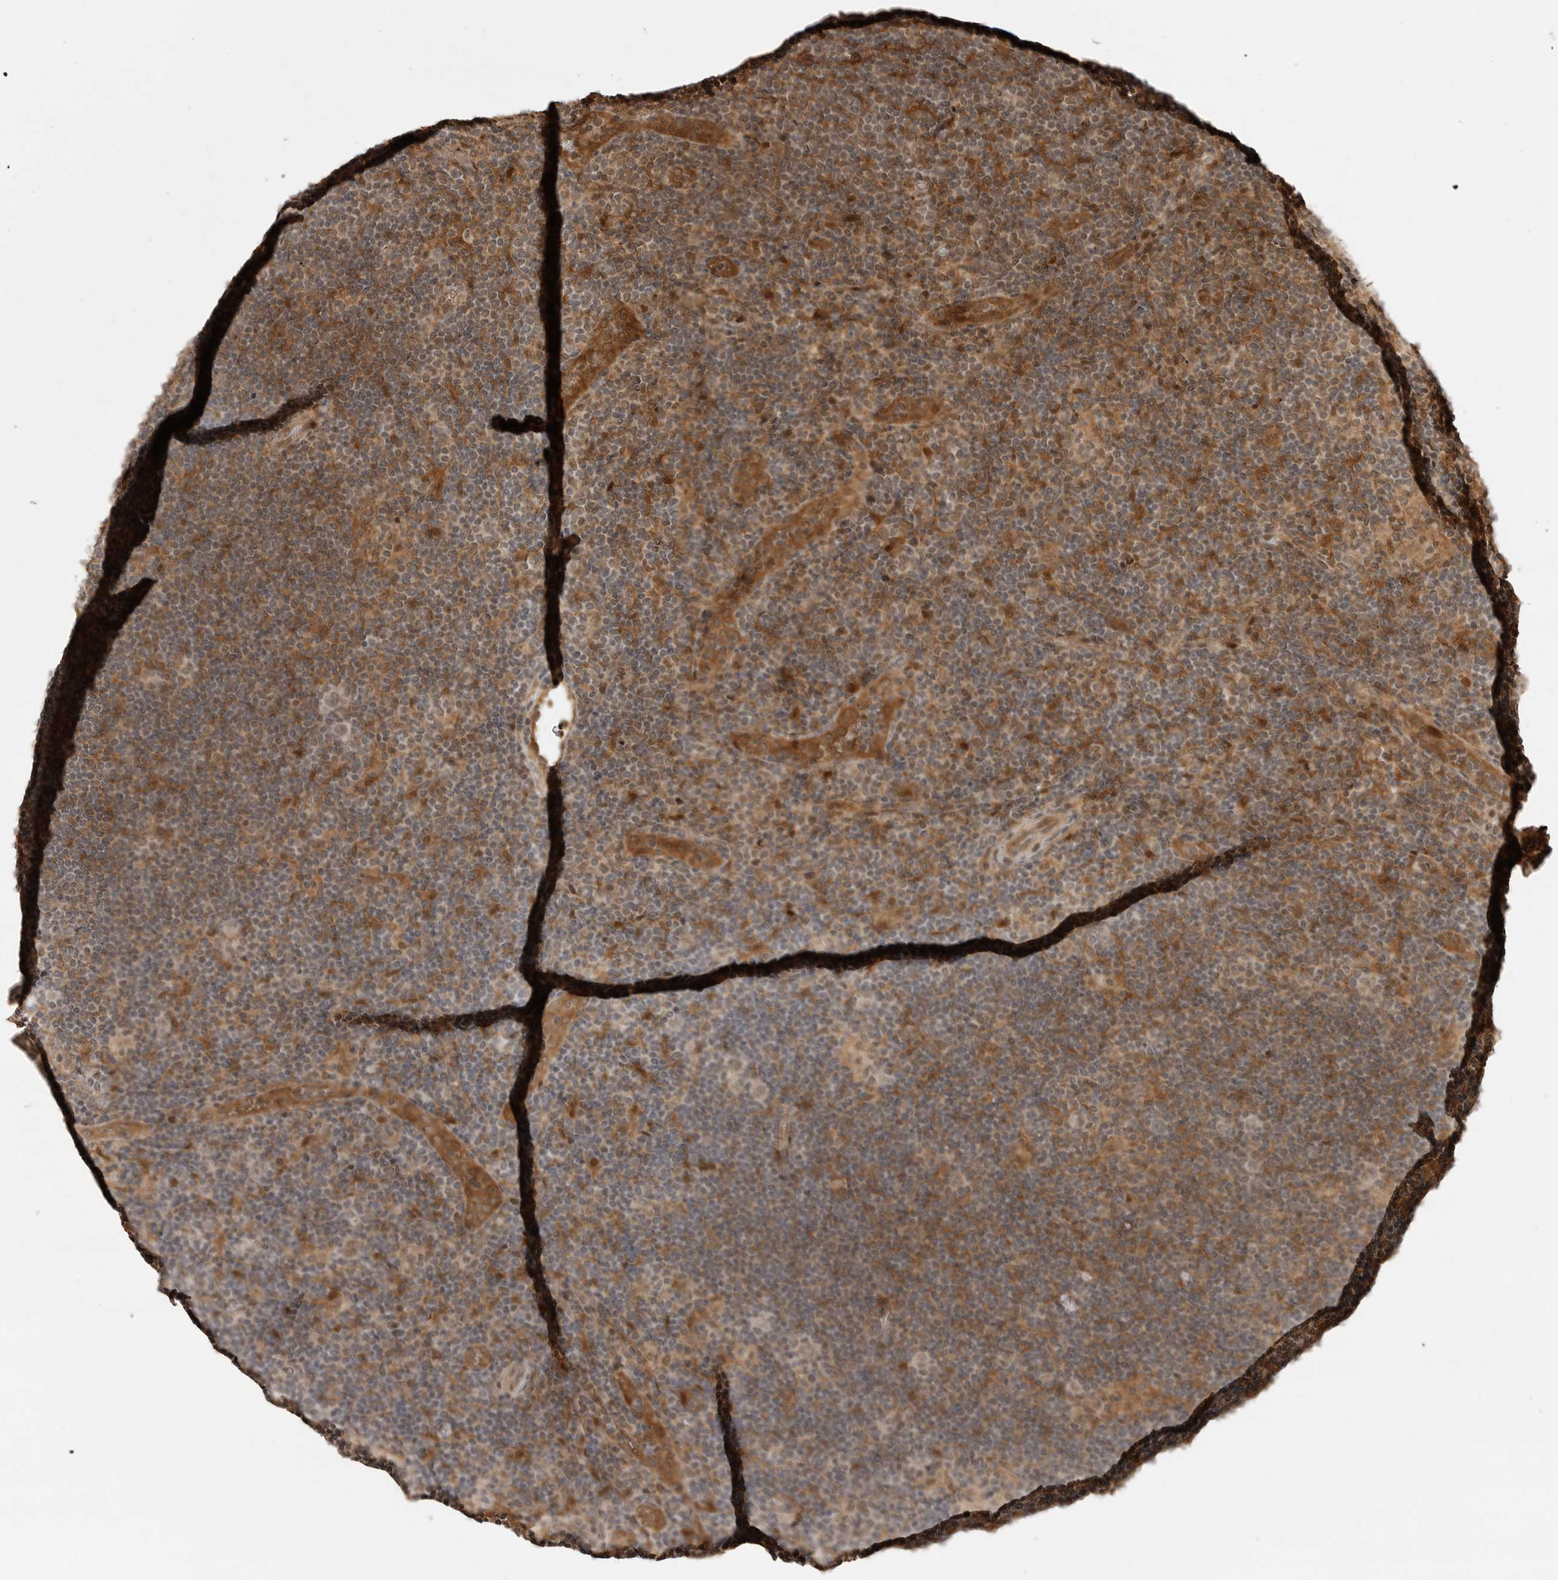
{"staining": {"intensity": "weak", "quantity": "<25%", "location": "nuclear"}, "tissue": "lymphoma", "cell_type": "Tumor cells", "image_type": "cancer", "snomed": [{"axis": "morphology", "description": "Hodgkin's disease, NOS"}, {"axis": "topography", "description": "Lymph node"}], "caption": "Immunohistochemistry (IHC) photomicrograph of Hodgkin's disease stained for a protein (brown), which displays no positivity in tumor cells.", "gene": "BMP2K", "patient": {"sex": "female", "age": 57}}